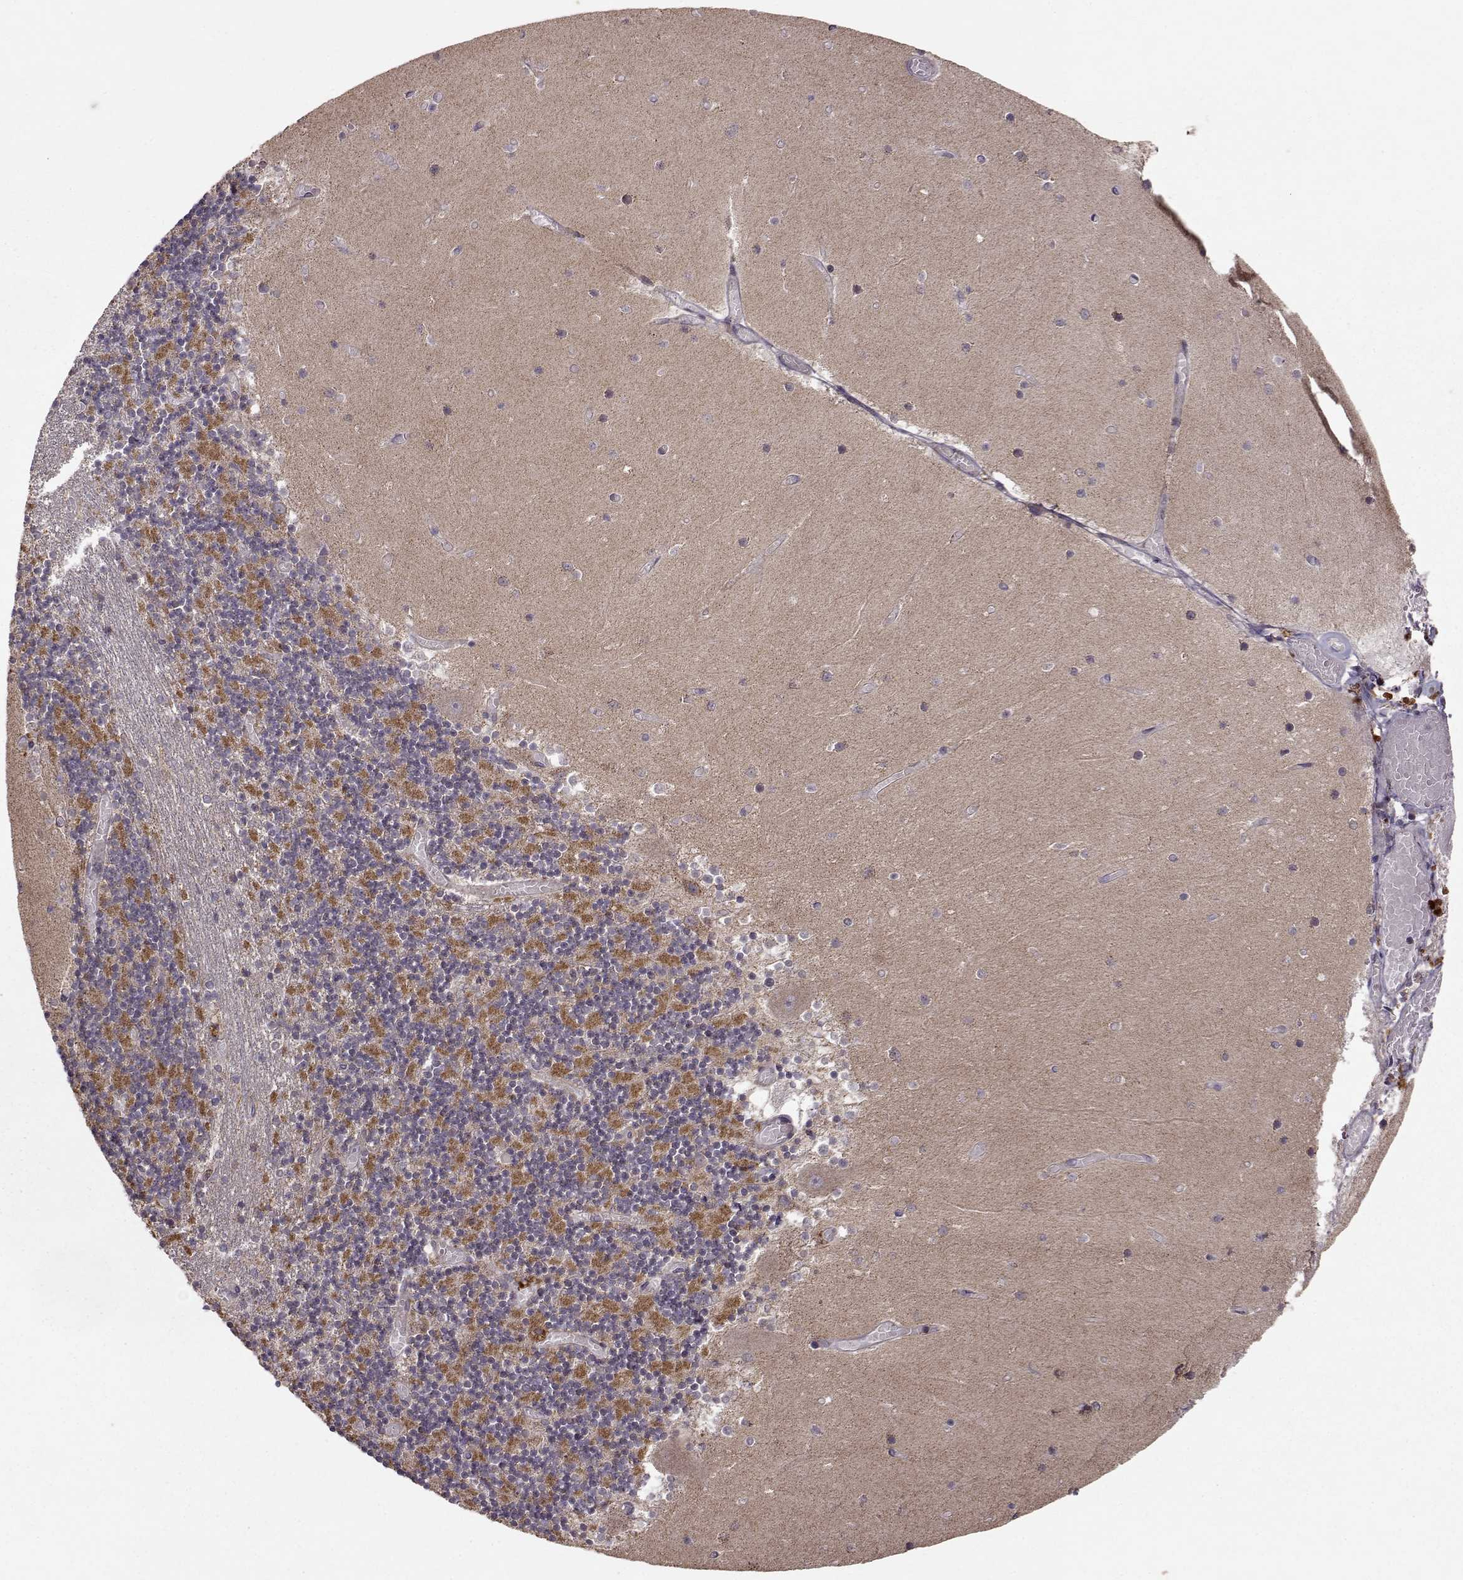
{"staining": {"intensity": "moderate", "quantity": "<25%", "location": "cytoplasmic/membranous"}, "tissue": "cerebellum", "cell_type": "Cells in granular layer", "image_type": "normal", "snomed": [{"axis": "morphology", "description": "Normal tissue, NOS"}, {"axis": "topography", "description": "Cerebellum"}], "caption": "A low amount of moderate cytoplasmic/membranous staining is identified in approximately <25% of cells in granular layer in unremarkable cerebellum.", "gene": "CMTM3", "patient": {"sex": "female", "age": 28}}